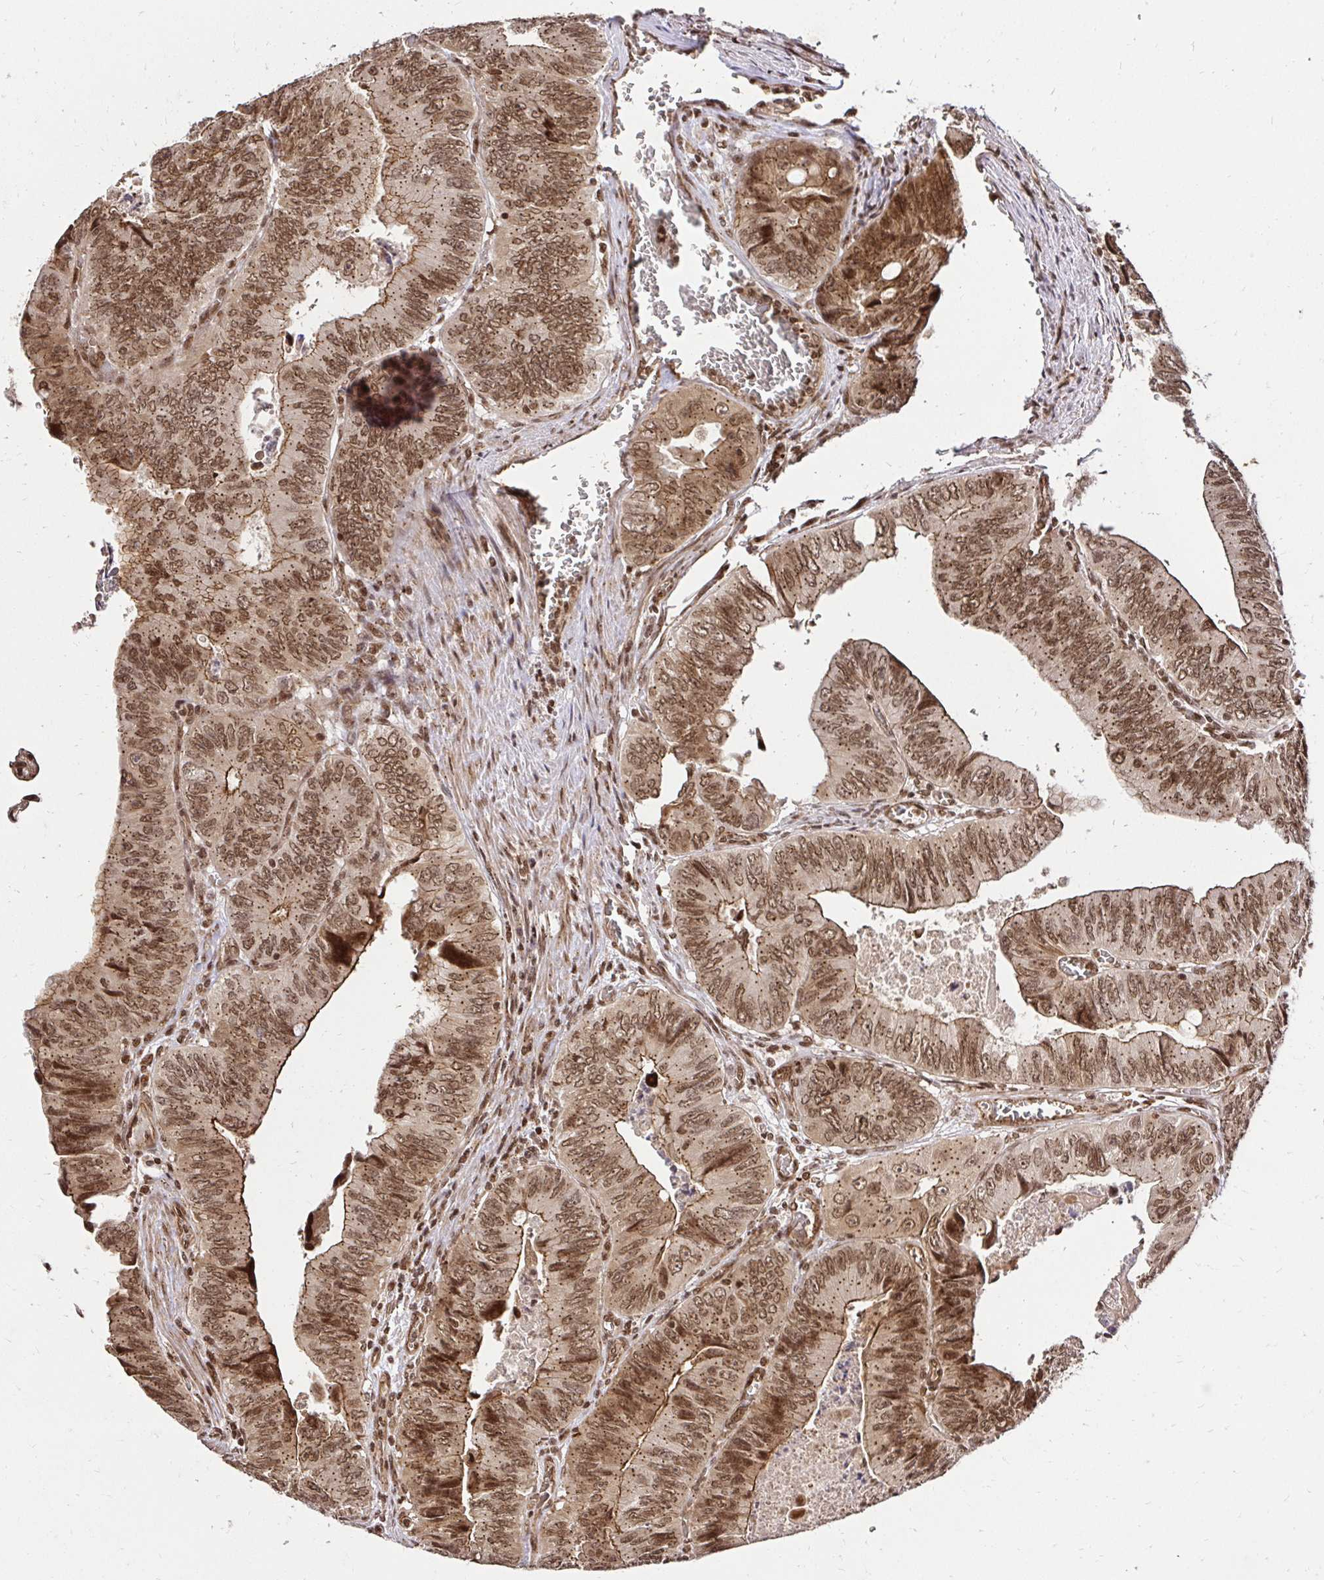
{"staining": {"intensity": "moderate", "quantity": ">75%", "location": "cytoplasmic/membranous,nuclear"}, "tissue": "colorectal cancer", "cell_type": "Tumor cells", "image_type": "cancer", "snomed": [{"axis": "morphology", "description": "Adenocarcinoma, NOS"}, {"axis": "topography", "description": "Colon"}], "caption": "Immunohistochemistry histopathology image of colorectal cancer stained for a protein (brown), which displays medium levels of moderate cytoplasmic/membranous and nuclear expression in approximately >75% of tumor cells.", "gene": "GLYR1", "patient": {"sex": "female", "age": 84}}